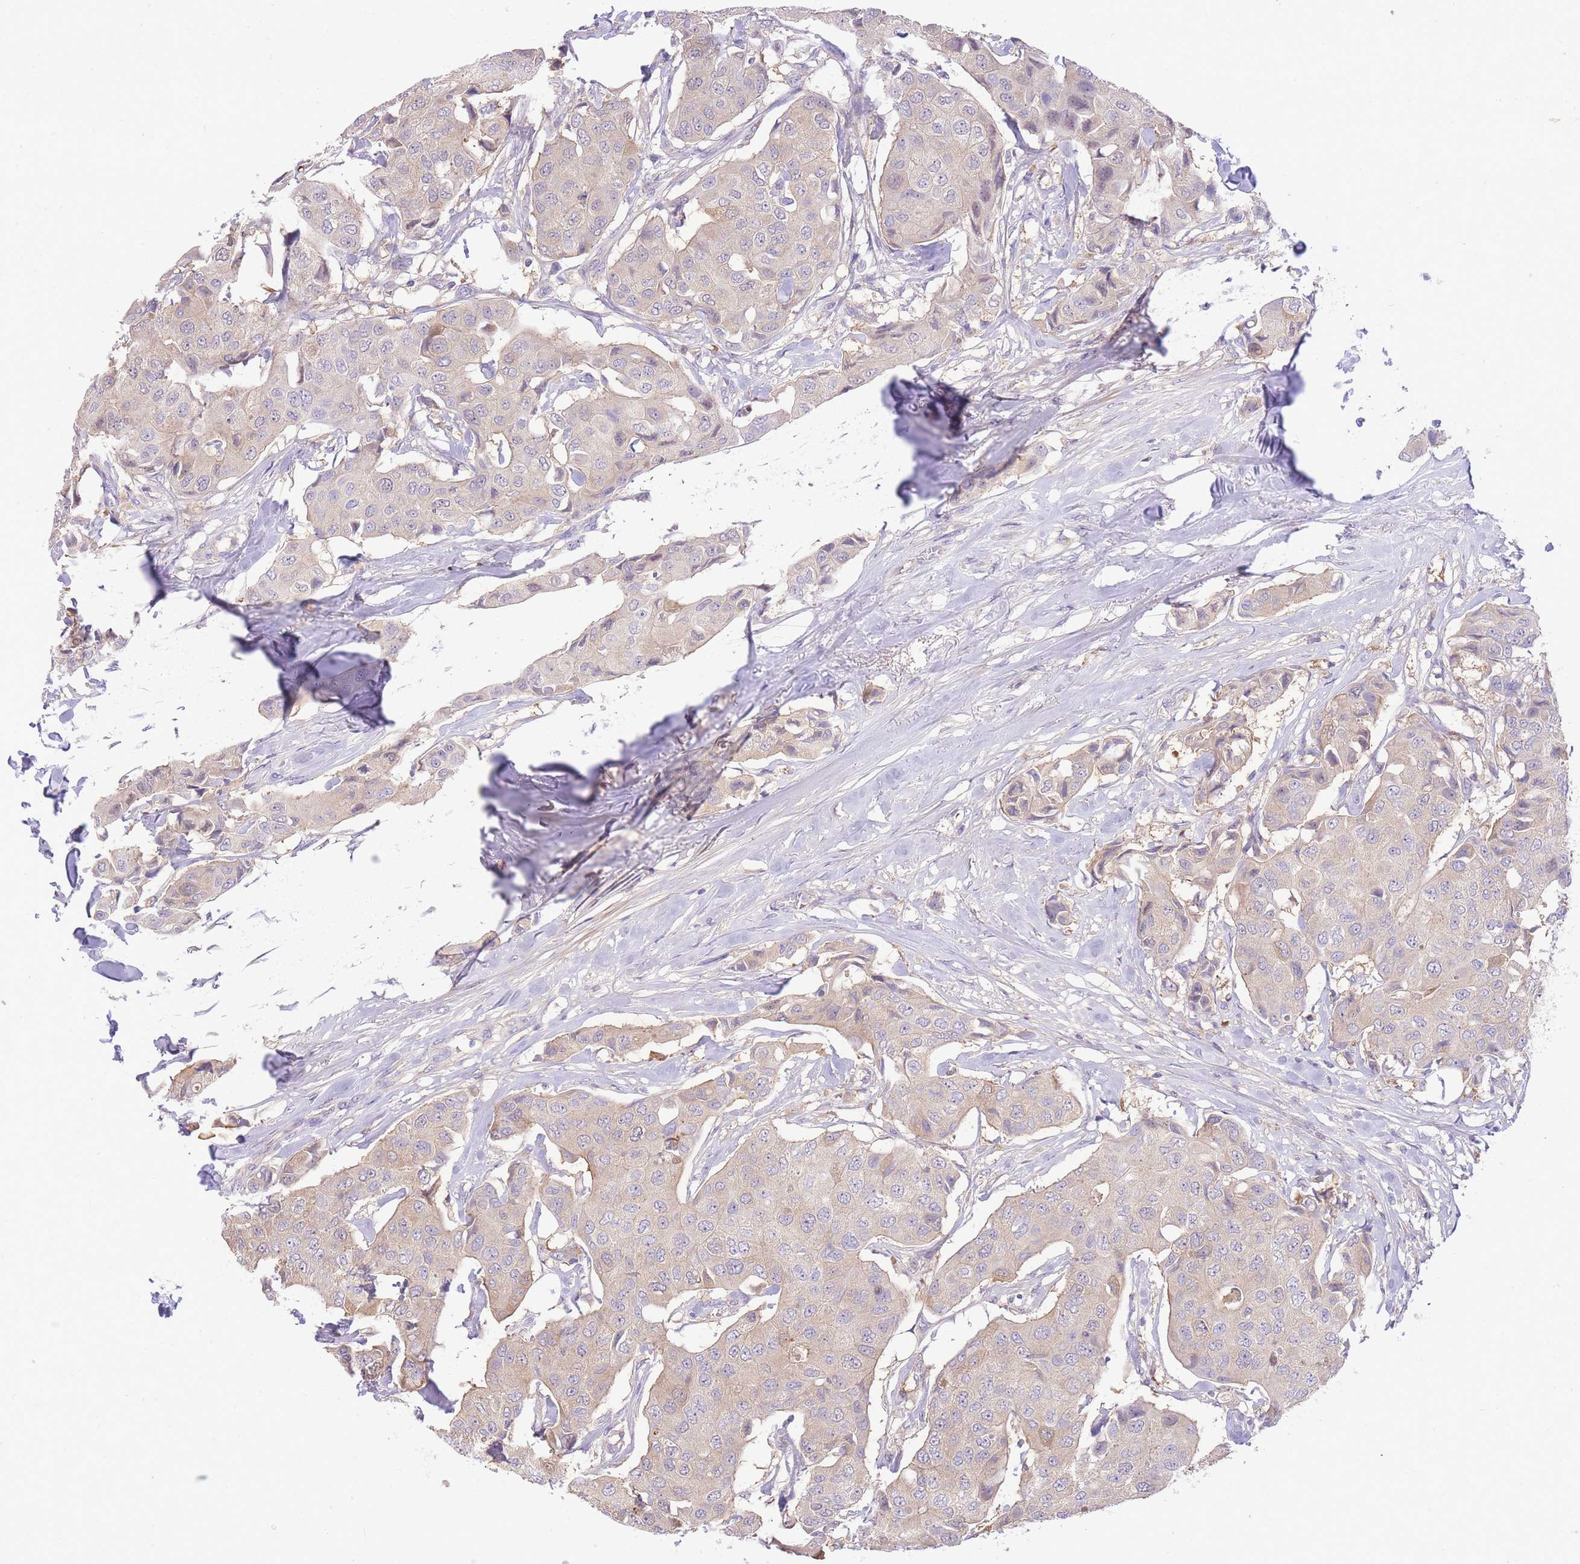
{"staining": {"intensity": "weak", "quantity": "<25%", "location": "cytoplasmic/membranous"}, "tissue": "breast cancer", "cell_type": "Tumor cells", "image_type": "cancer", "snomed": [{"axis": "morphology", "description": "Duct carcinoma"}, {"axis": "topography", "description": "Breast"}], "caption": "Immunohistochemistry micrograph of breast cancer stained for a protein (brown), which exhibits no positivity in tumor cells.", "gene": "LIPH", "patient": {"sex": "female", "age": 80}}